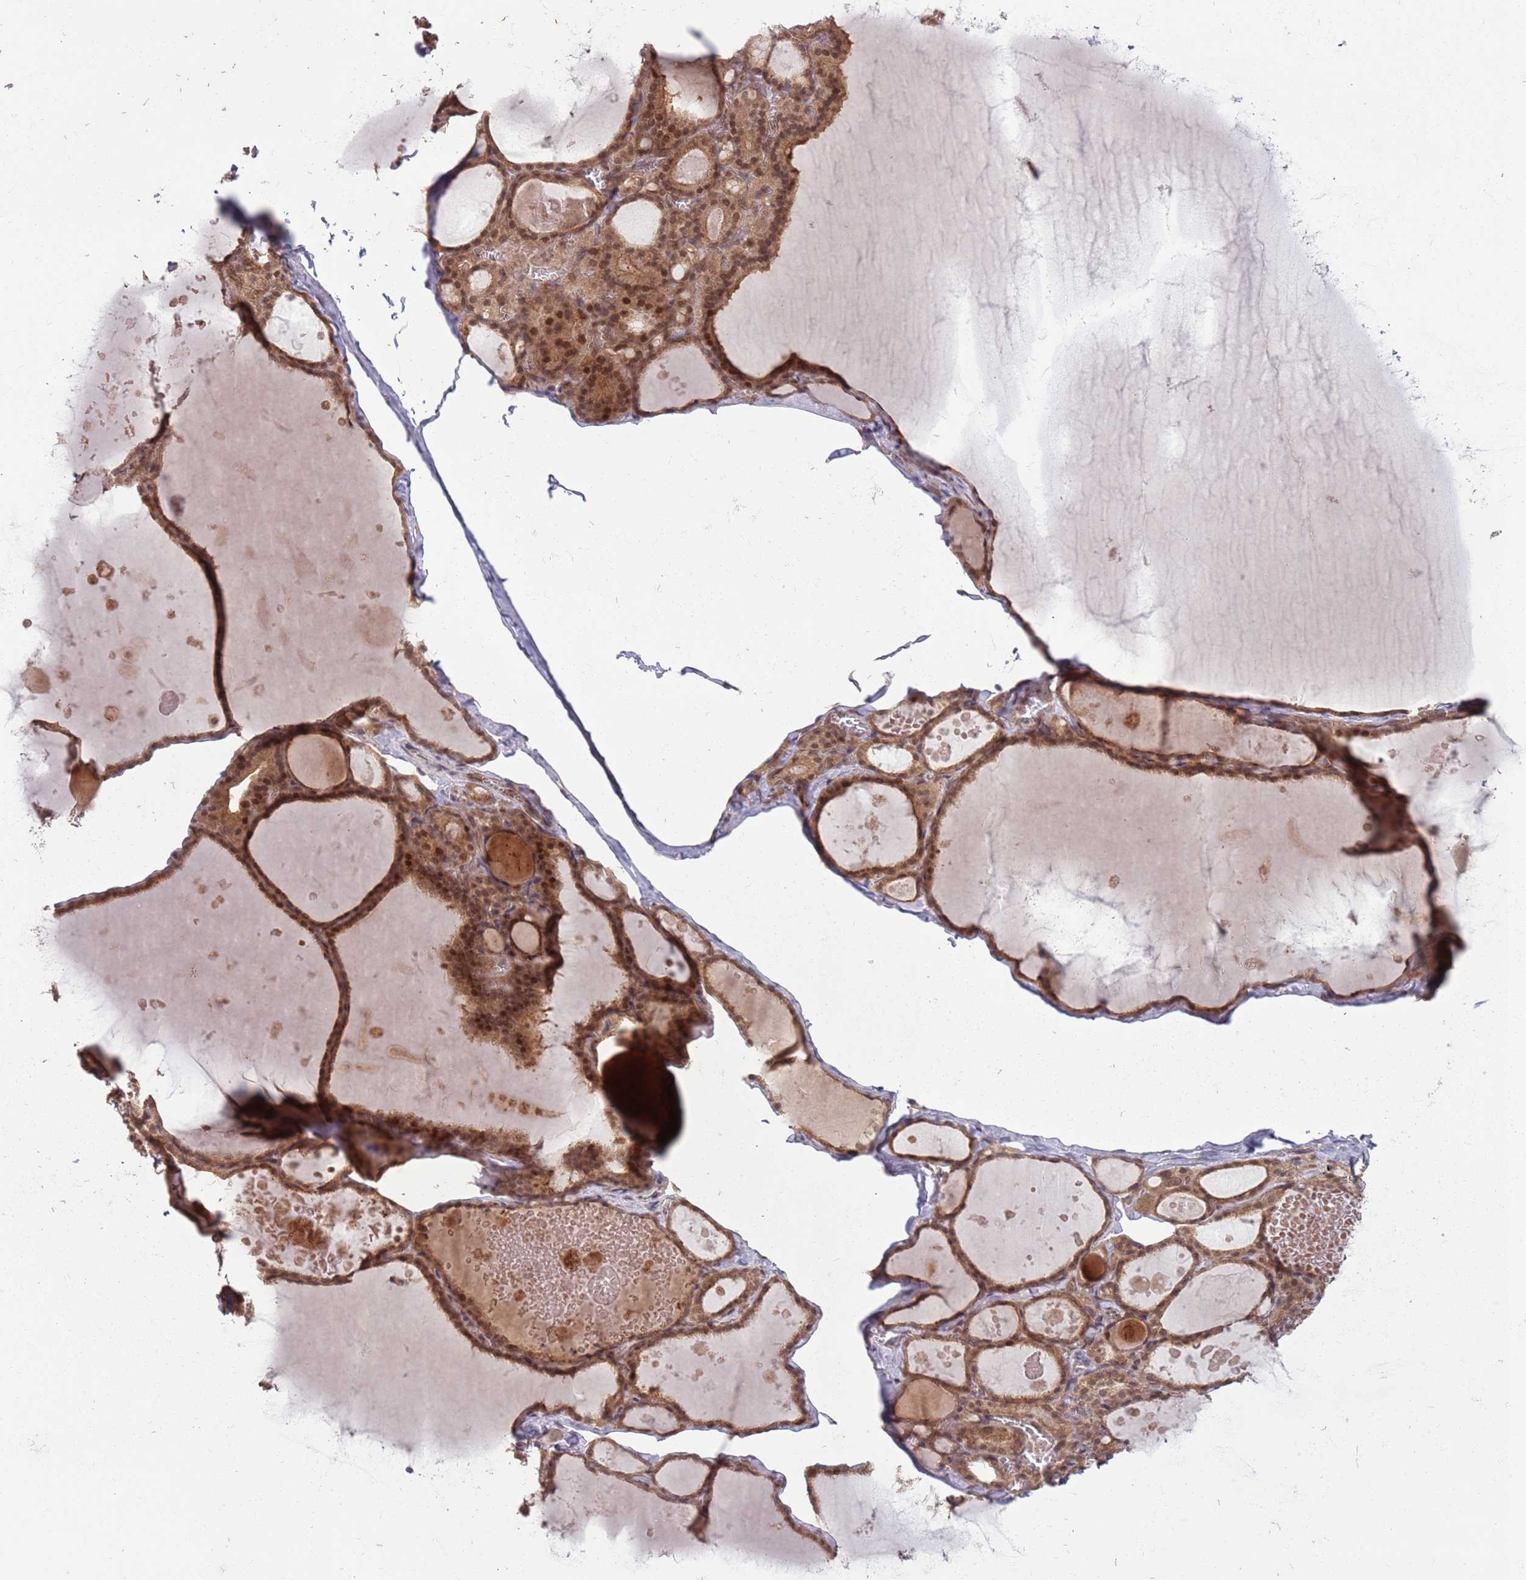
{"staining": {"intensity": "moderate", "quantity": ">75%", "location": "cytoplasmic/membranous,nuclear"}, "tissue": "thyroid gland", "cell_type": "Glandular cells", "image_type": "normal", "snomed": [{"axis": "morphology", "description": "Normal tissue, NOS"}, {"axis": "topography", "description": "Thyroid gland"}], "caption": "Moderate cytoplasmic/membranous,nuclear expression for a protein is appreciated in about >75% of glandular cells of unremarkable thyroid gland using immunohistochemistry.", "gene": "ADAMTS3", "patient": {"sex": "male", "age": 56}}